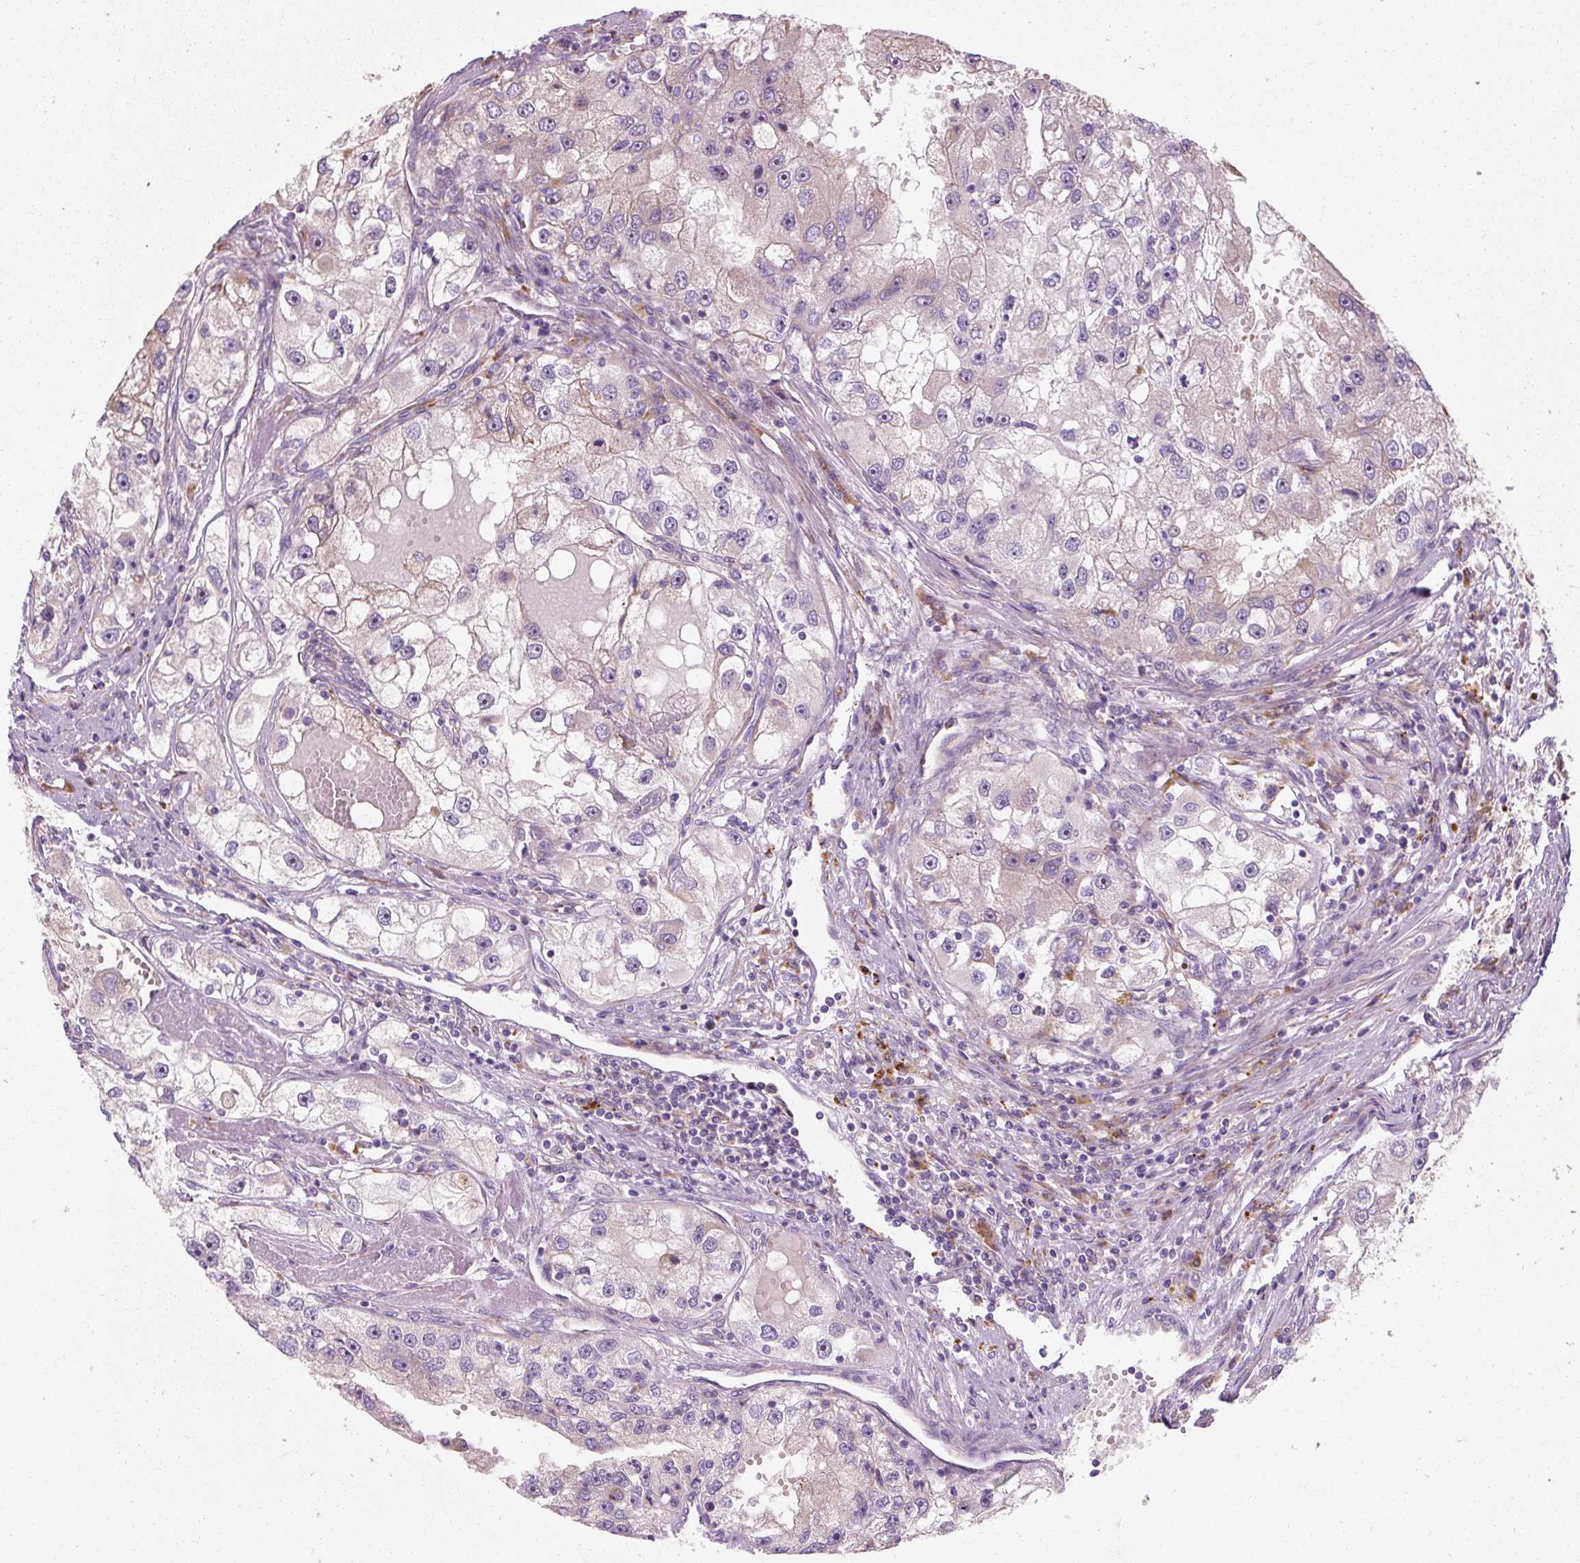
{"staining": {"intensity": "negative", "quantity": "none", "location": "none"}, "tissue": "renal cancer", "cell_type": "Tumor cells", "image_type": "cancer", "snomed": [{"axis": "morphology", "description": "Adenocarcinoma, NOS"}, {"axis": "topography", "description": "Kidney"}], "caption": "IHC of human renal cancer (adenocarcinoma) reveals no expression in tumor cells. Brightfield microscopy of IHC stained with DAB (3,3'-diaminobenzidine) (brown) and hematoxylin (blue), captured at high magnification.", "gene": "TBC1D4", "patient": {"sex": "male", "age": 63}}